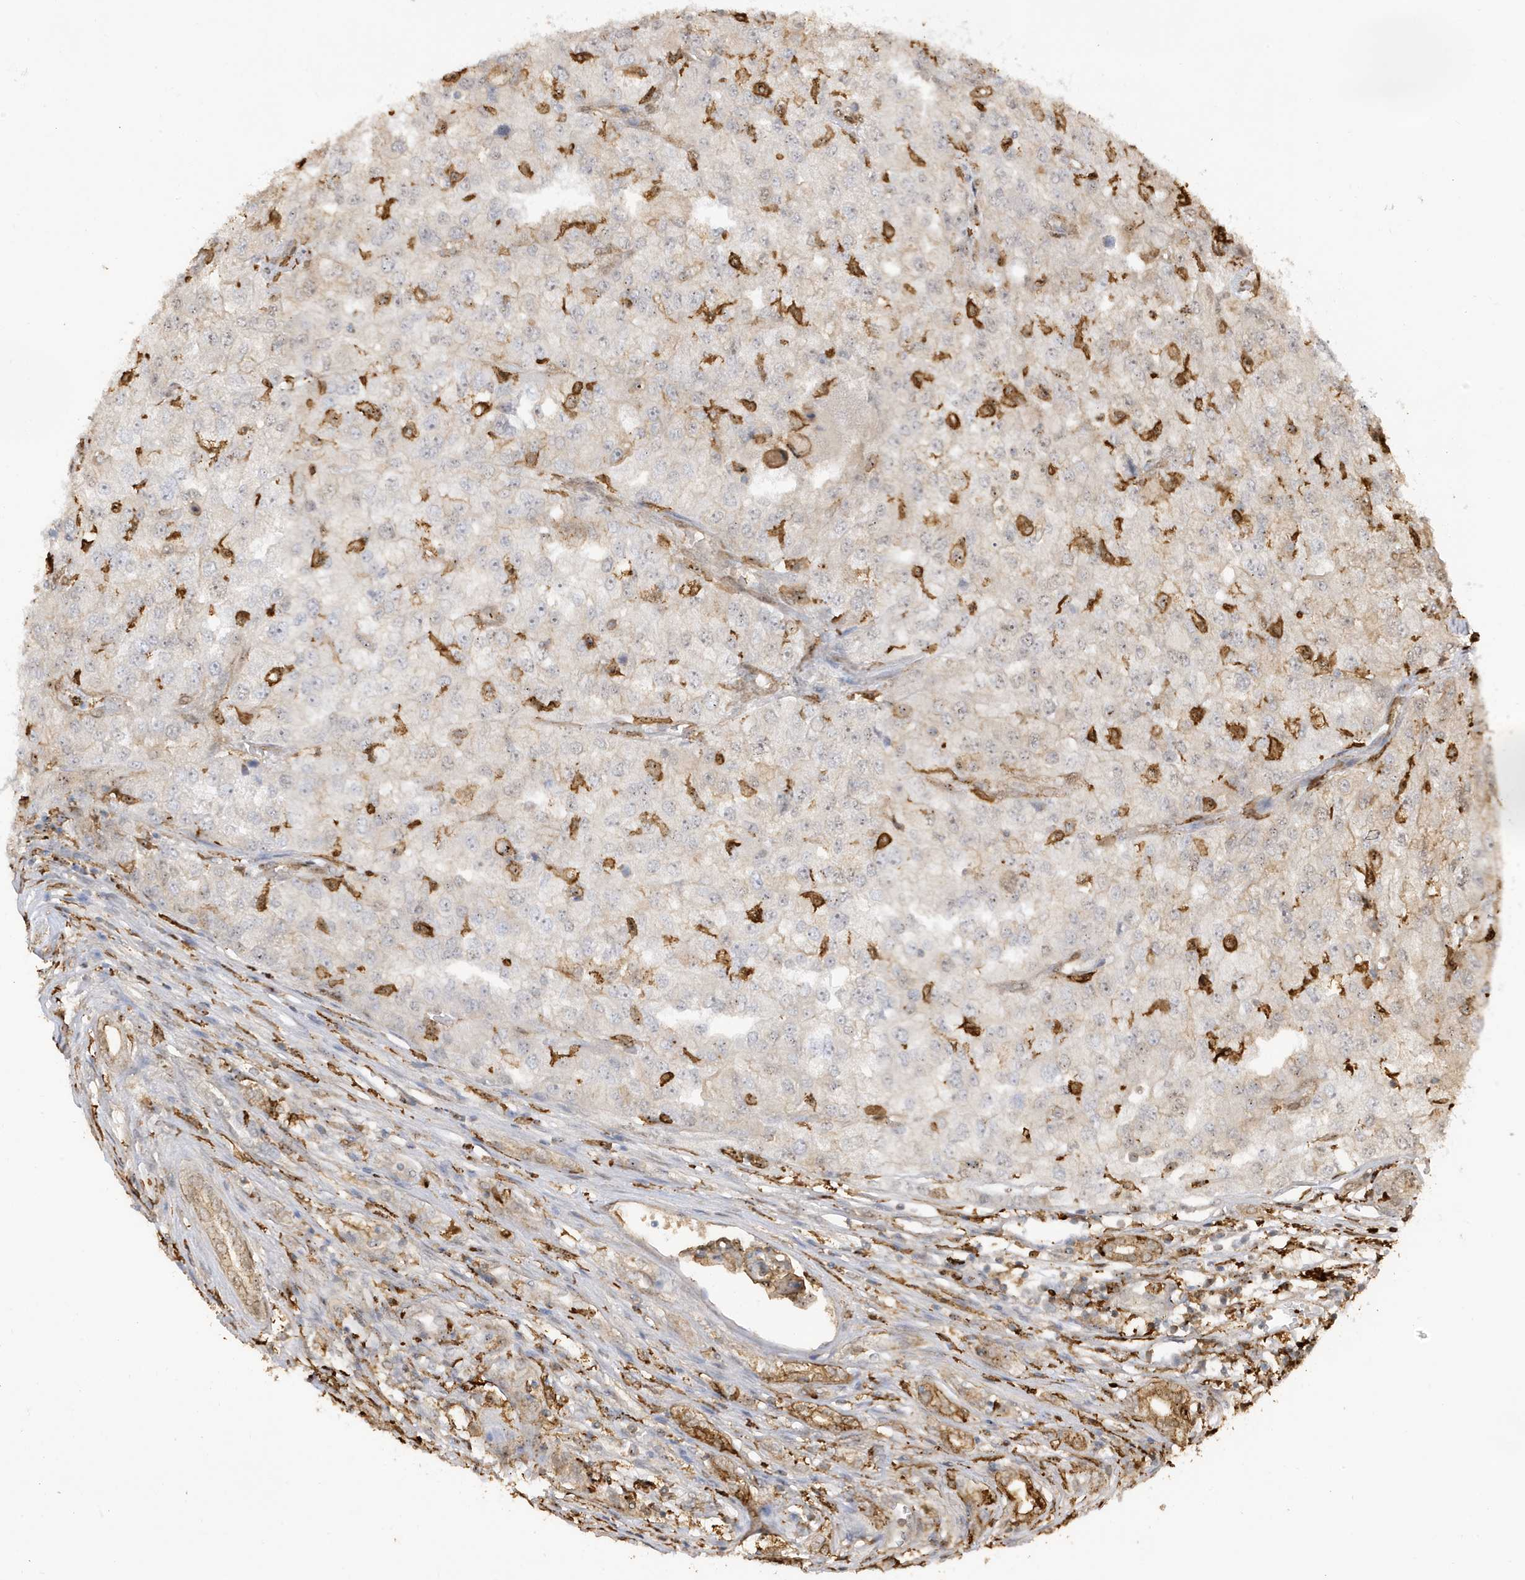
{"staining": {"intensity": "negative", "quantity": "none", "location": "none"}, "tissue": "renal cancer", "cell_type": "Tumor cells", "image_type": "cancer", "snomed": [{"axis": "morphology", "description": "Adenocarcinoma, NOS"}, {"axis": "topography", "description": "Kidney"}], "caption": "IHC of renal adenocarcinoma displays no expression in tumor cells.", "gene": "PHACTR2", "patient": {"sex": "female", "age": 54}}